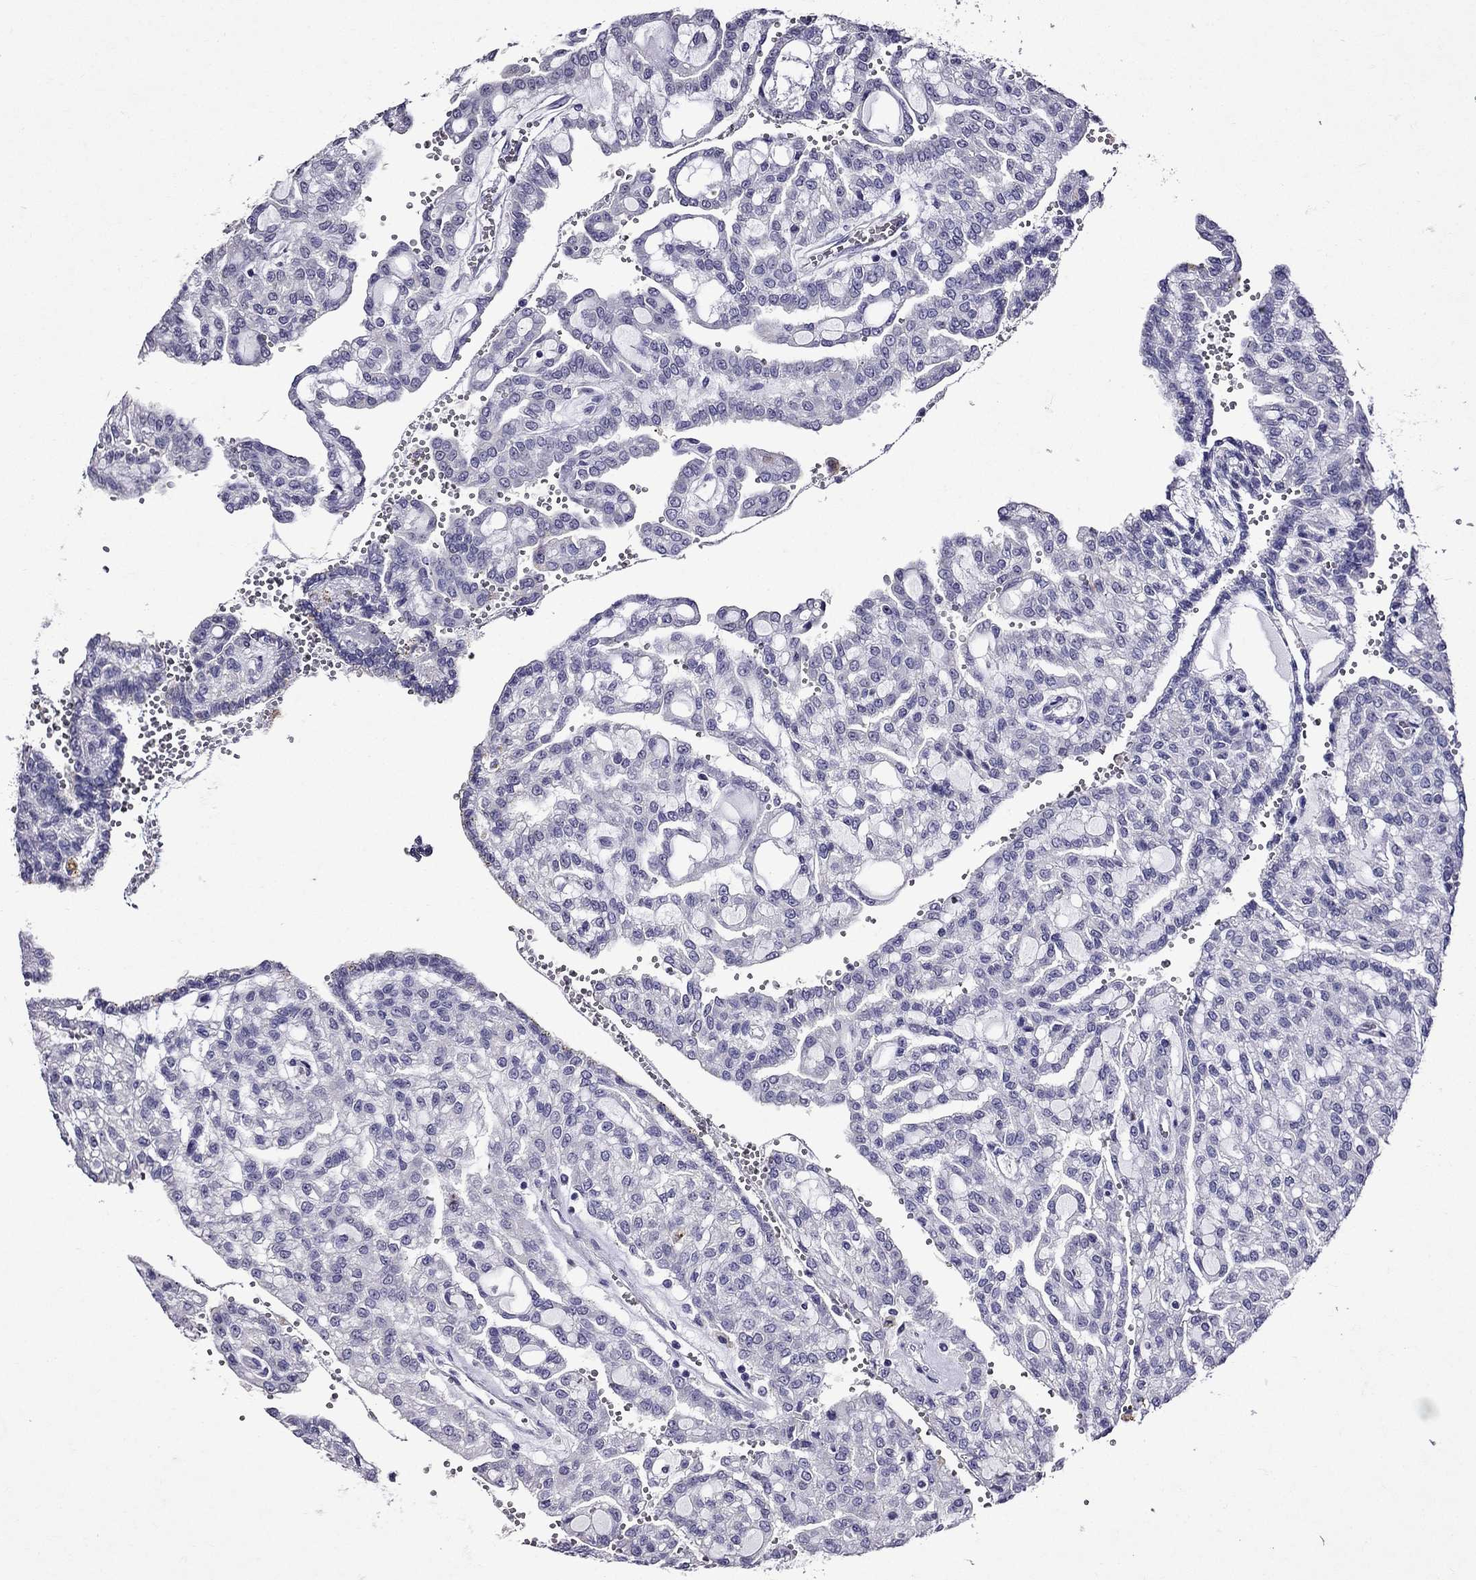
{"staining": {"intensity": "negative", "quantity": "none", "location": "none"}, "tissue": "renal cancer", "cell_type": "Tumor cells", "image_type": "cancer", "snomed": [{"axis": "morphology", "description": "Adenocarcinoma, NOS"}, {"axis": "topography", "description": "Kidney"}], "caption": "Immunohistochemical staining of human renal adenocarcinoma displays no significant positivity in tumor cells.", "gene": "DNAH17", "patient": {"sex": "male", "age": 63}}